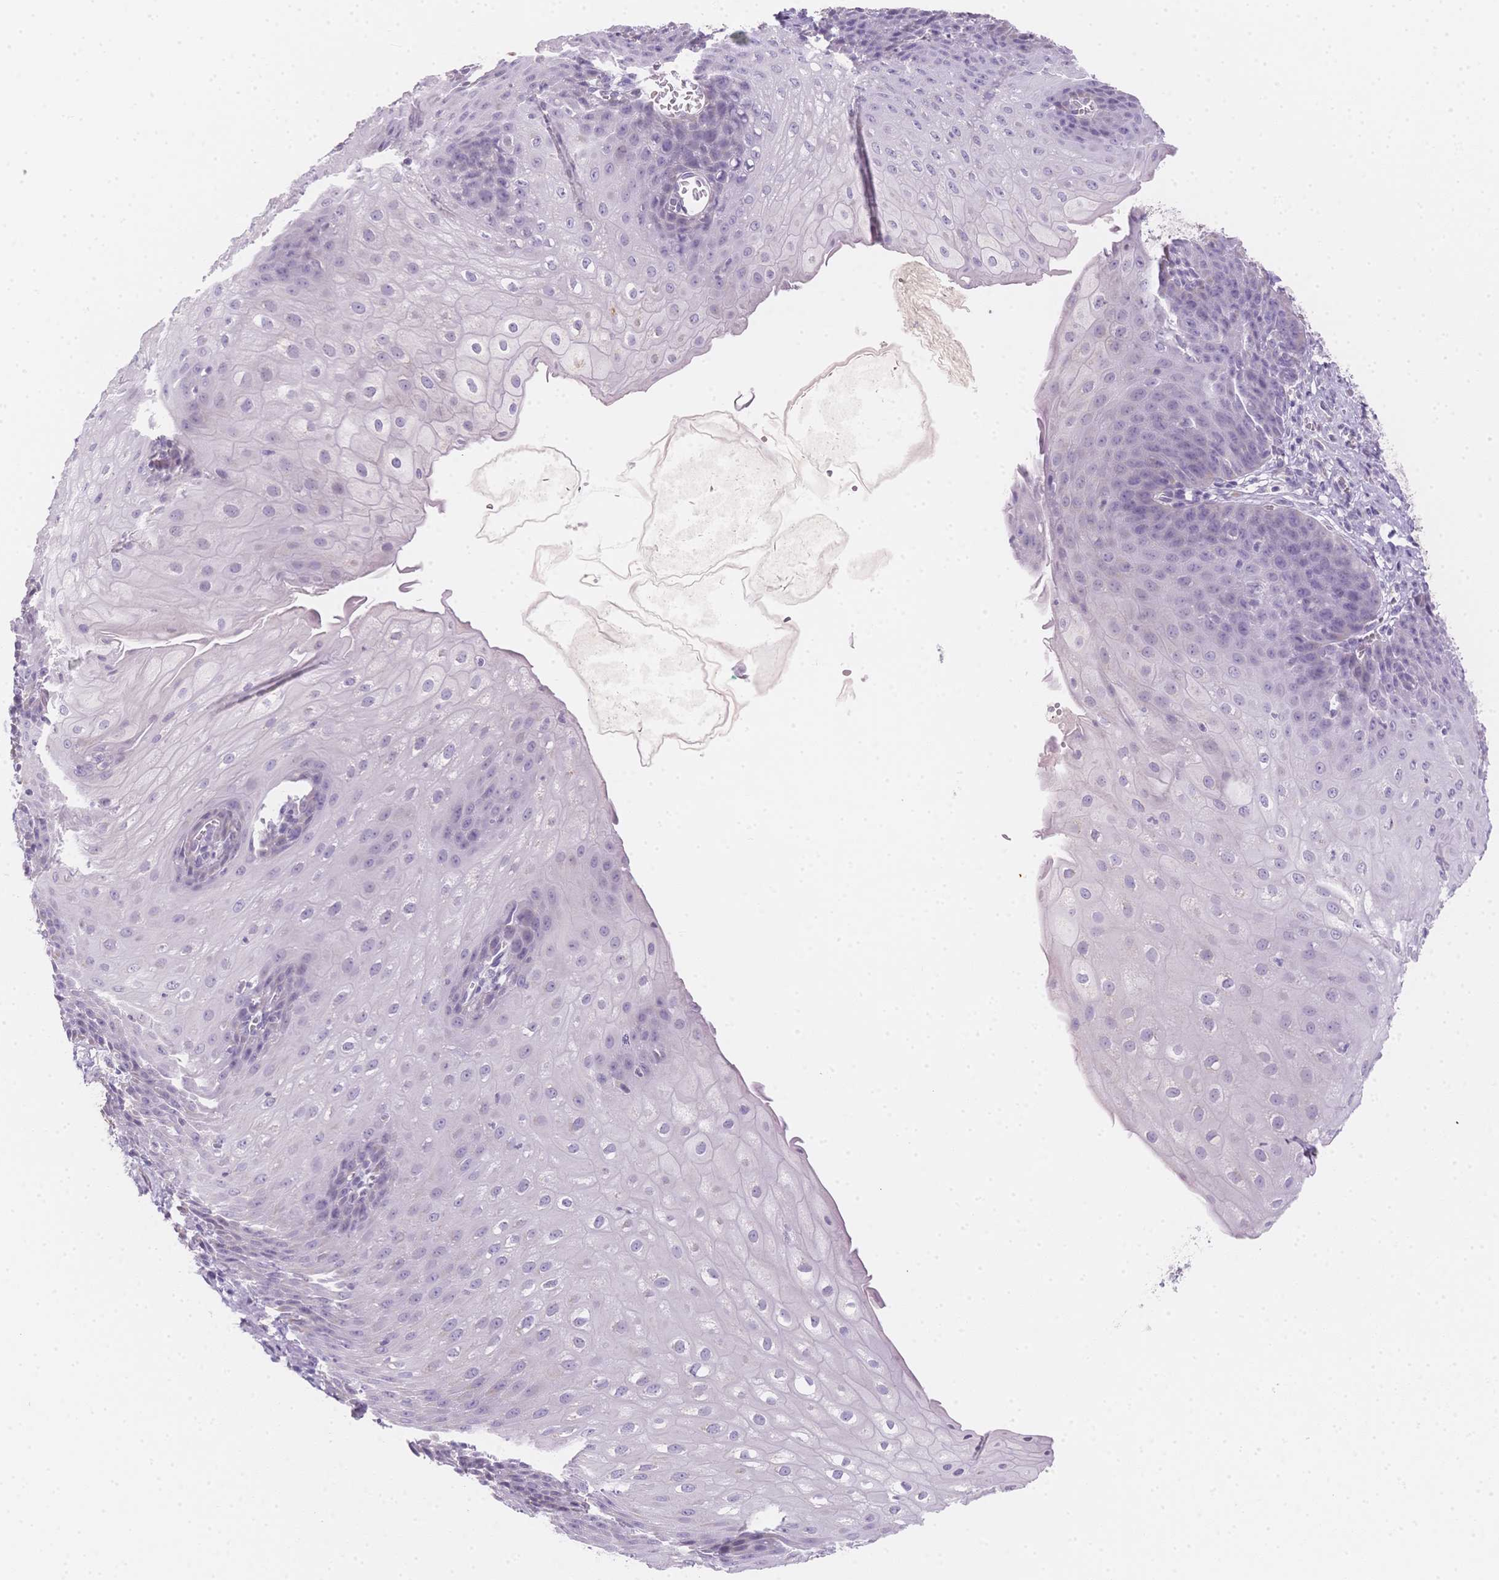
{"staining": {"intensity": "negative", "quantity": "none", "location": "none"}, "tissue": "esophagus", "cell_type": "Squamous epithelial cells", "image_type": "normal", "snomed": [{"axis": "morphology", "description": "Normal tissue, NOS"}, {"axis": "topography", "description": "Esophagus"}], "caption": "DAB (3,3'-diaminobenzidine) immunohistochemical staining of unremarkable human esophagus displays no significant expression in squamous epithelial cells. Brightfield microscopy of IHC stained with DAB (3,3'-diaminobenzidine) (brown) and hematoxylin (blue), captured at high magnification.", "gene": "SMYD1", "patient": {"sex": "male", "age": 71}}